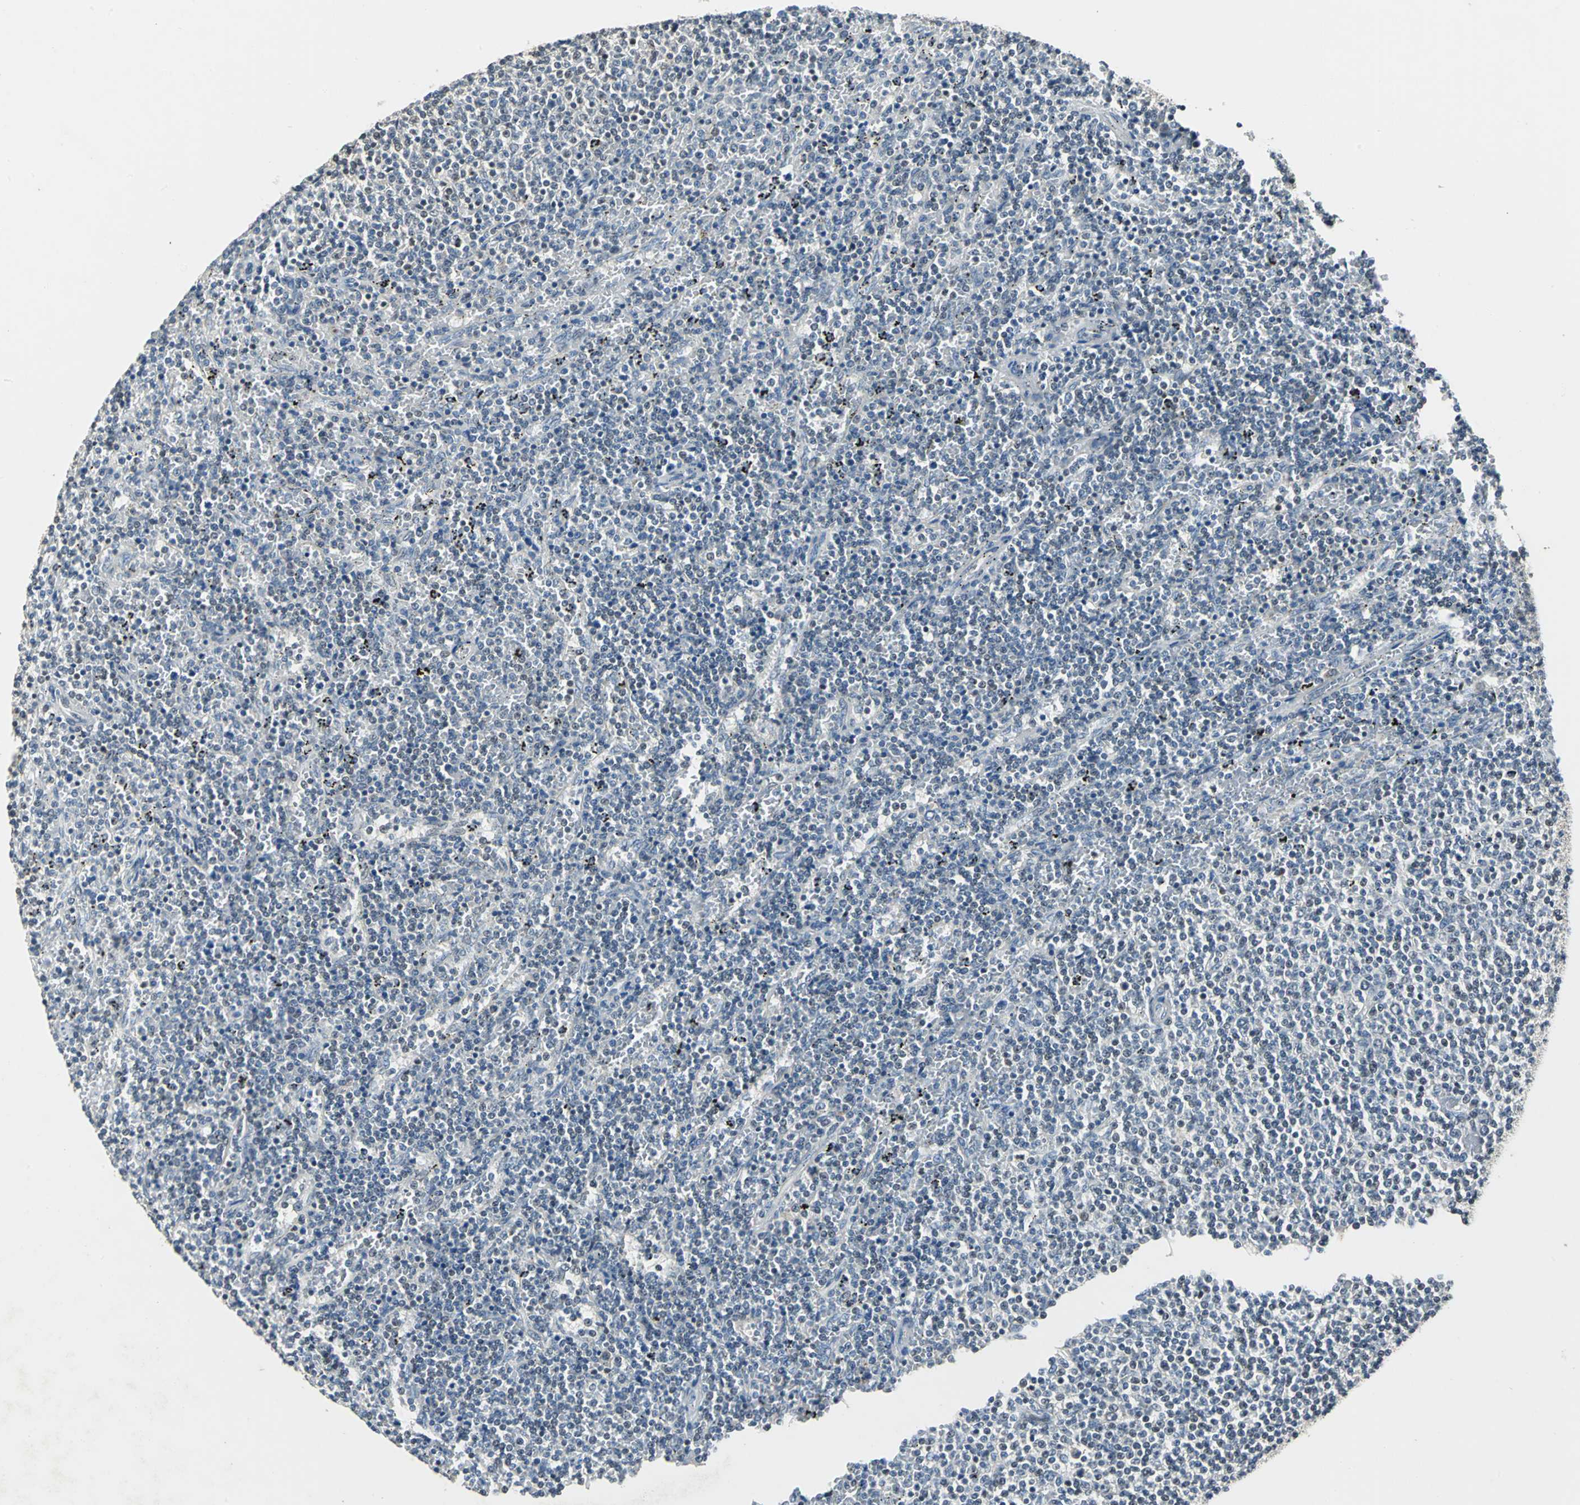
{"staining": {"intensity": "negative", "quantity": "none", "location": "none"}, "tissue": "lymphoma", "cell_type": "Tumor cells", "image_type": "cancer", "snomed": [{"axis": "morphology", "description": "Malignant lymphoma, non-Hodgkin's type, Low grade"}, {"axis": "topography", "description": "Spleen"}], "caption": "Immunohistochemistry (IHC) of malignant lymphoma, non-Hodgkin's type (low-grade) shows no staining in tumor cells.", "gene": "JADE3", "patient": {"sex": "female", "age": 50}}